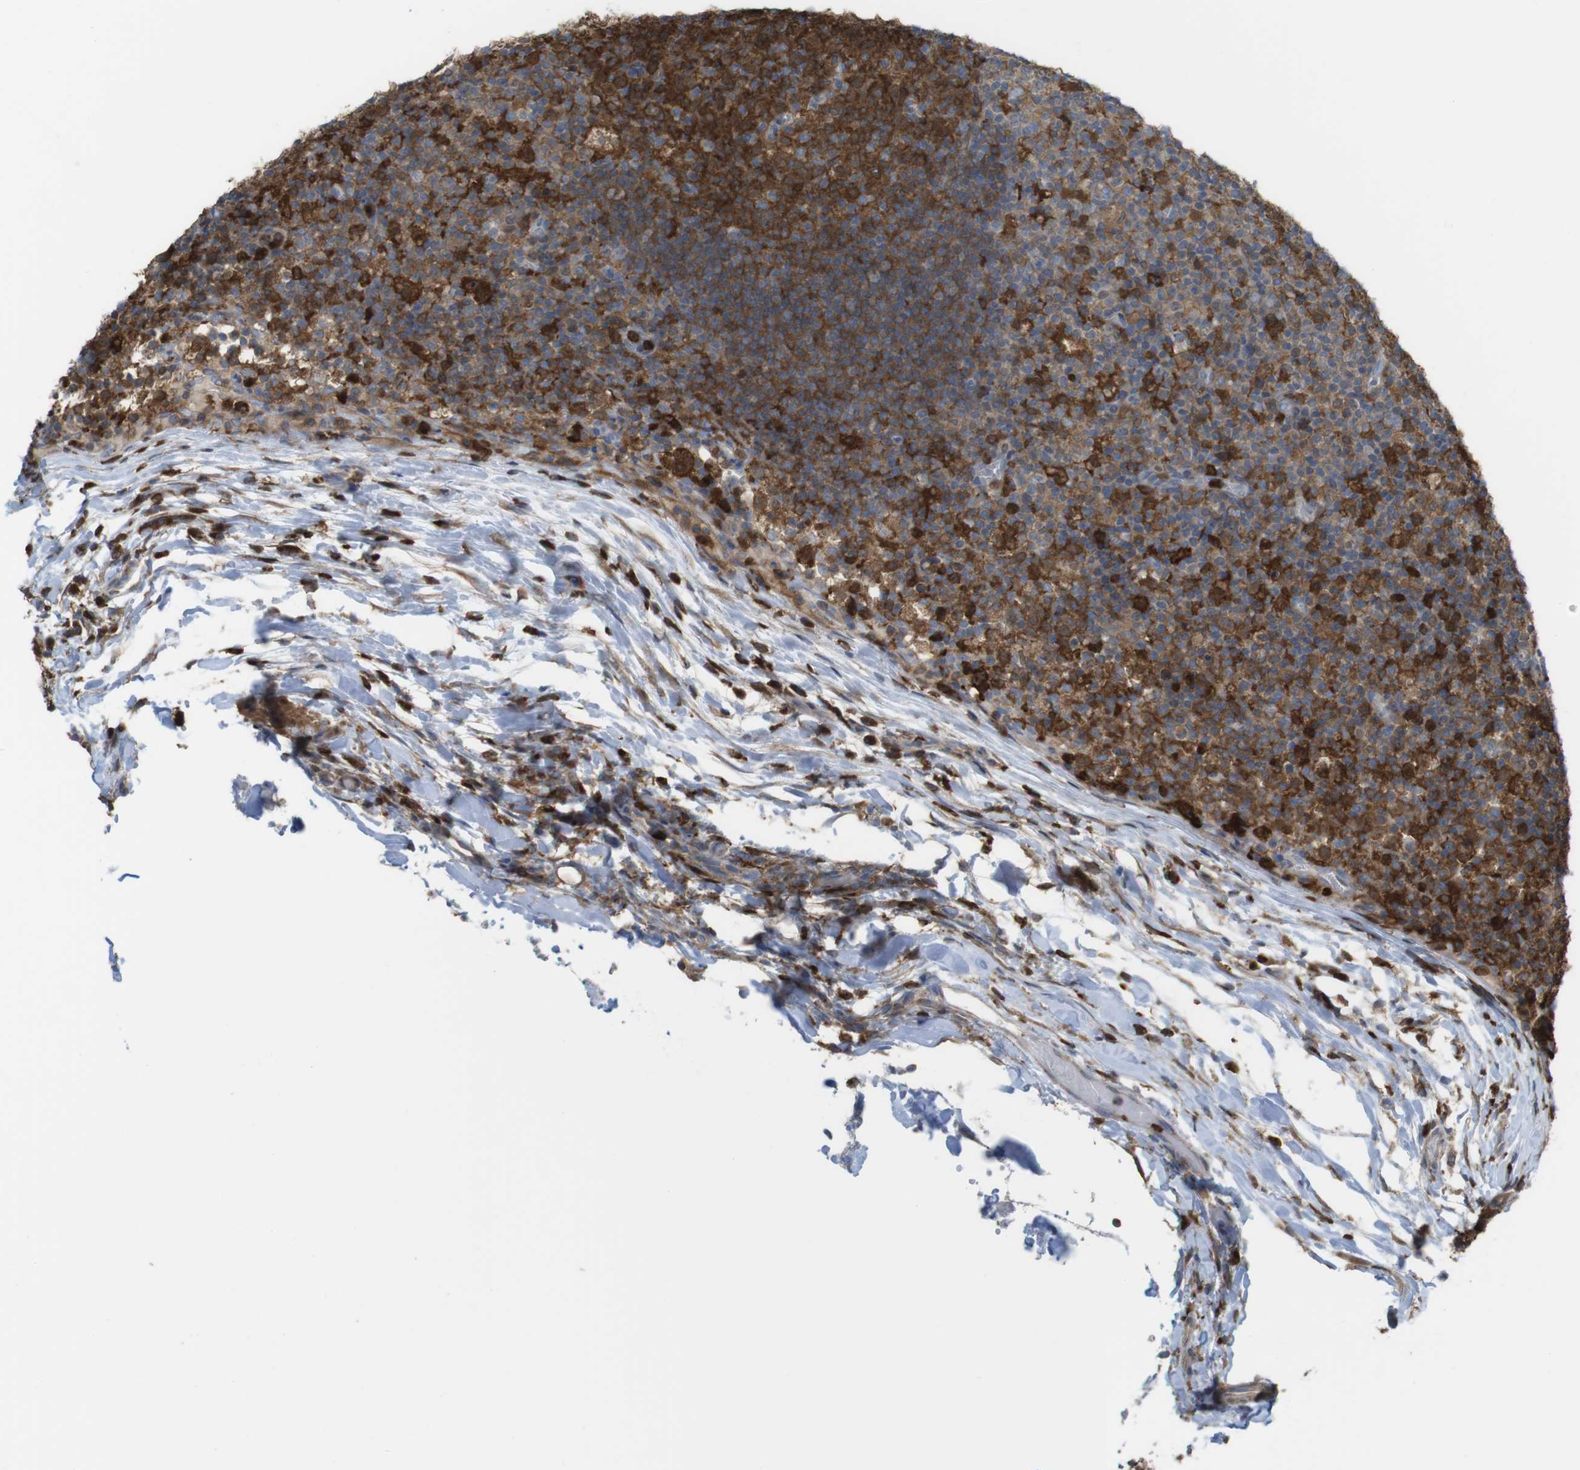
{"staining": {"intensity": "strong", "quantity": ">75%", "location": "cytoplasmic/membranous"}, "tissue": "lymph node", "cell_type": "Germinal center cells", "image_type": "normal", "snomed": [{"axis": "morphology", "description": "Normal tissue, NOS"}, {"axis": "morphology", "description": "Inflammation, NOS"}, {"axis": "topography", "description": "Lymph node"}], "caption": "Lymph node stained with DAB immunohistochemistry (IHC) displays high levels of strong cytoplasmic/membranous positivity in approximately >75% of germinal center cells. (DAB (3,3'-diaminobenzidine) = brown stain, brightfield microscopy at high magnification).", "gene": "PRKCD", "patient": {"sex": "male", "age": 55}}